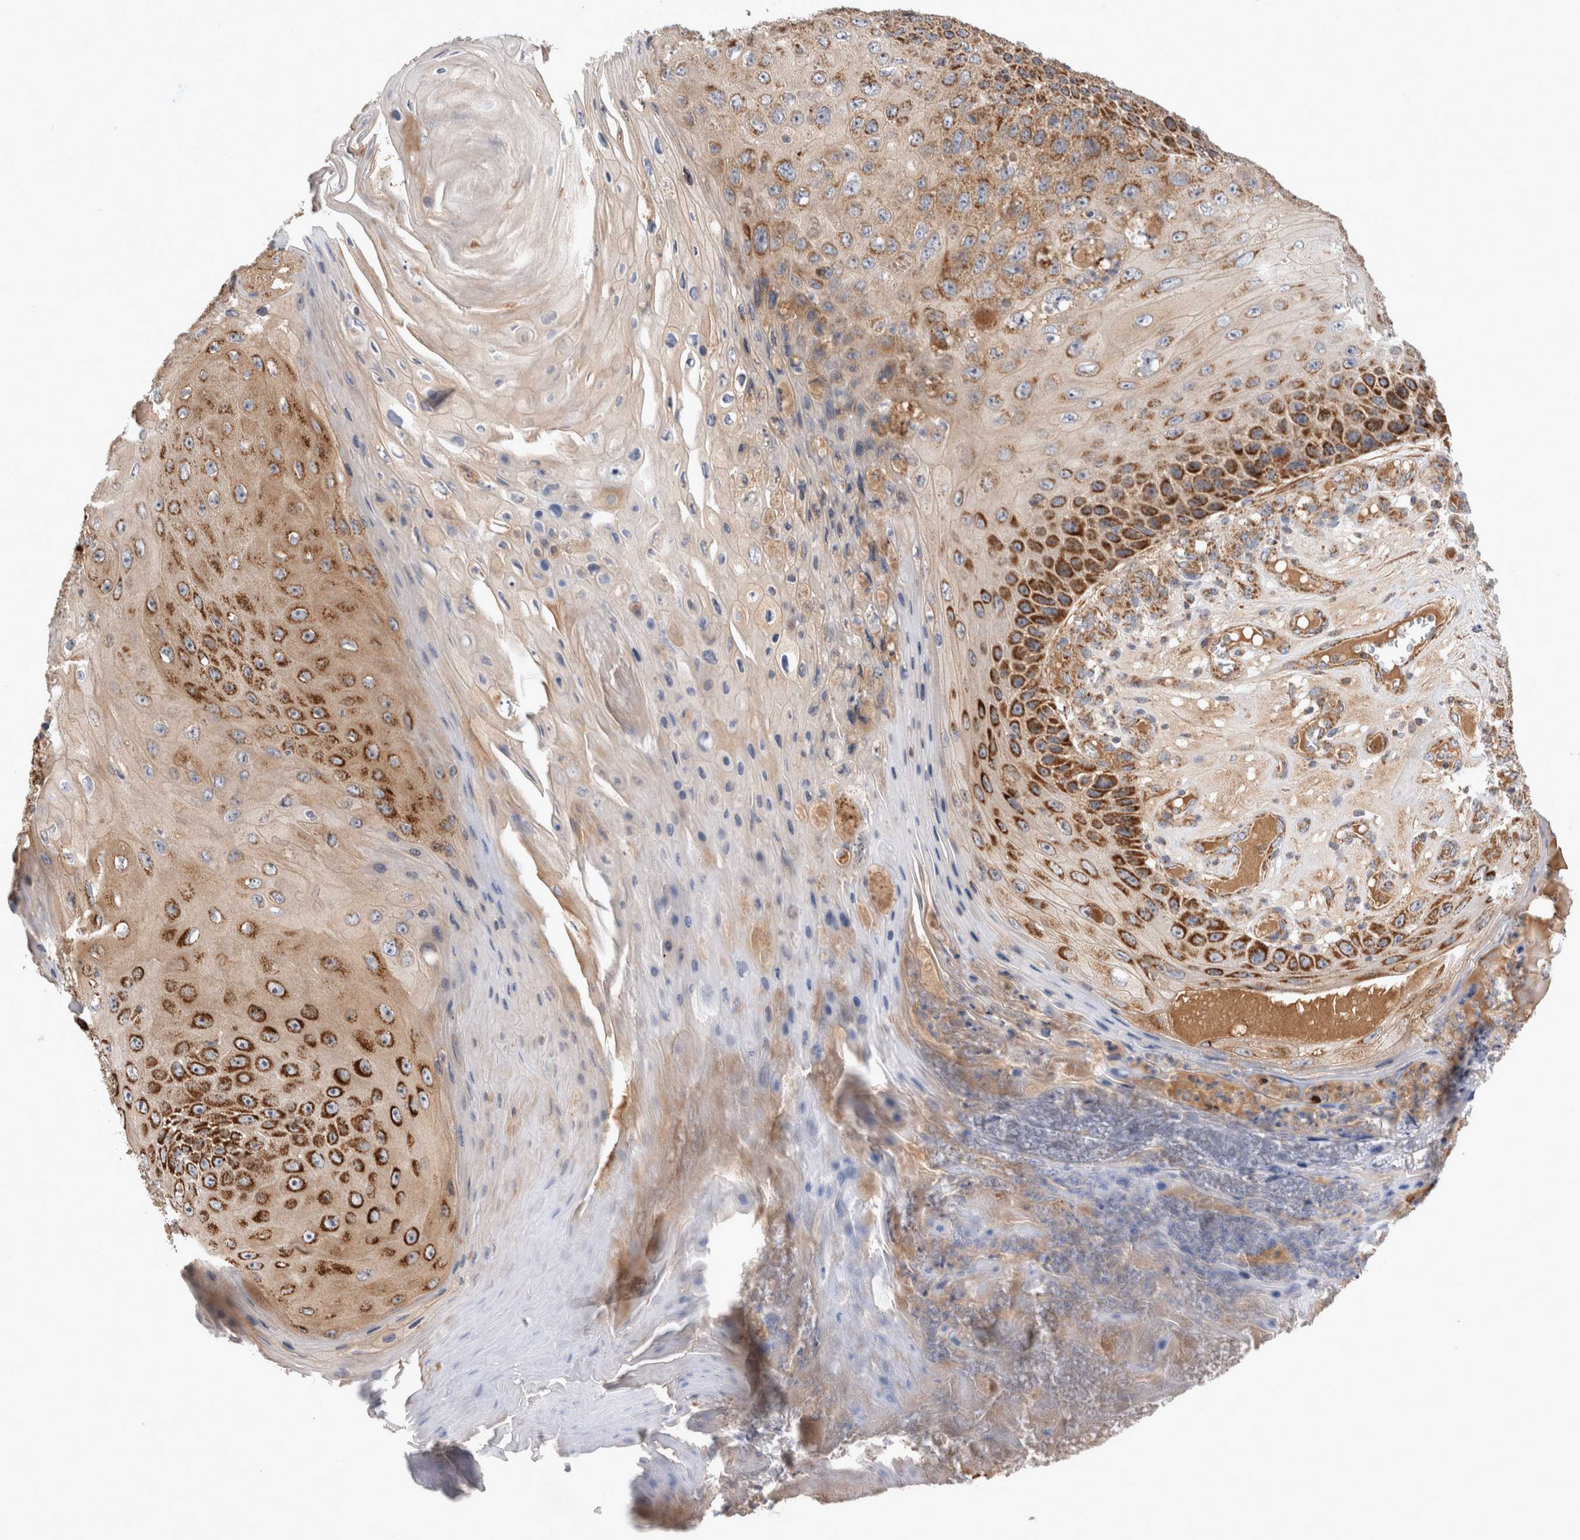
{"staining": {"intensity": "strong", "quantity": "25%-75%", "location": "cytoplasmic/membranous"}, "tissue": "skin cancer", "cell_type": "Tumor cells", "image_type": "cancer", "snomed": [{"axis": "morphology", "description": "Squamous cell carcinoma, NOS"}, {"axis": "topography", "description": "Skin"}], "caption": "Human skin cancer (squamous cell carcinoma) stained with a brown dye reveals strong cytoplasmic/membranous positive positivity in about 25%-75% of tumor cells.", "gene": "MRPS28", "patient": {"sex": "female", "age": 88}}